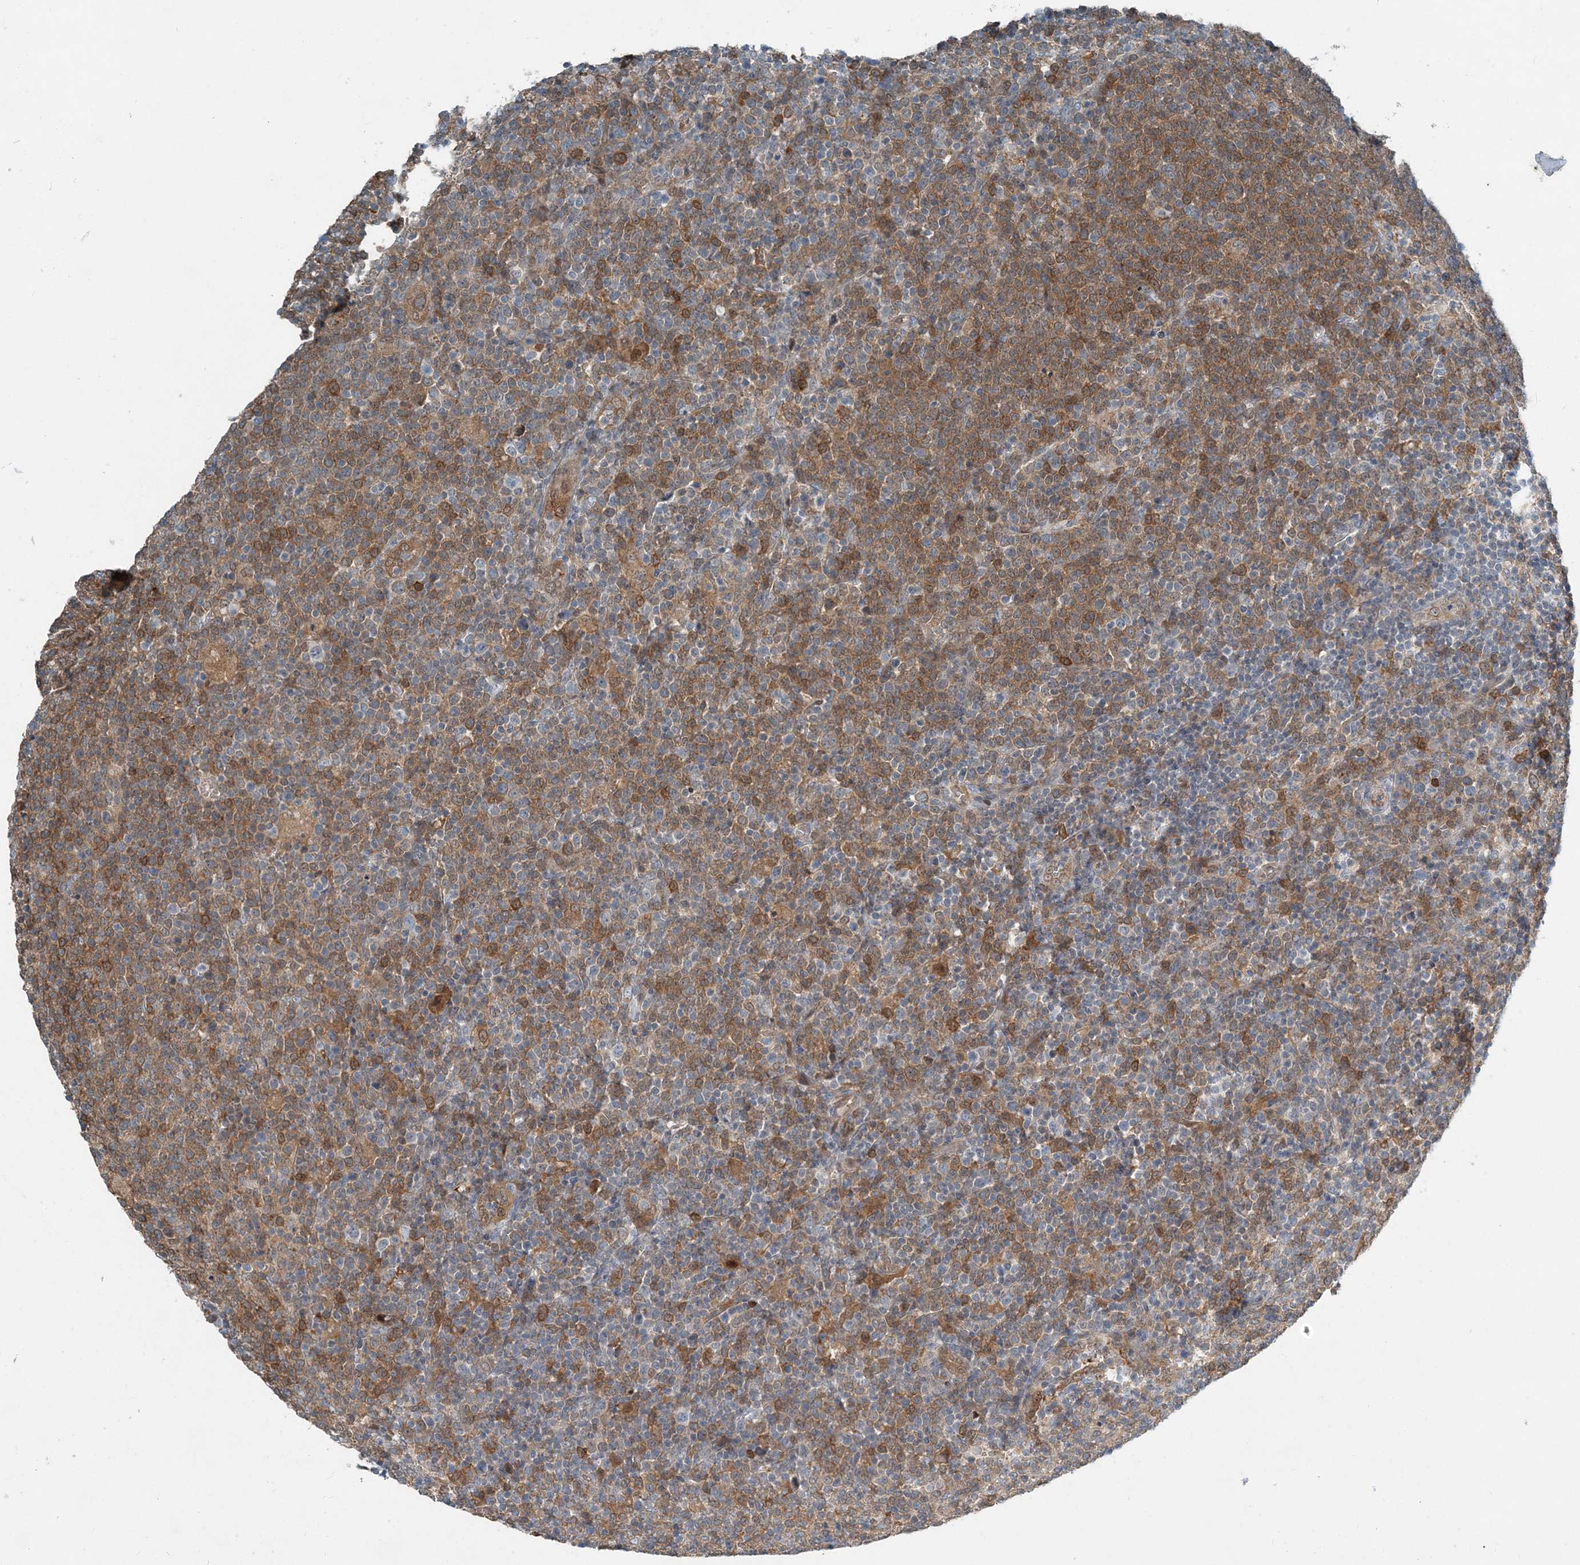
{"staining": {"intensity": "moderate", "quantity": "25%-75%", "location": "cytoplasmic/membranous"}, "tissue": "lymphoma", "cell_type": "Tumor cells", "image_type": "cancer", "snomed": [{"axis": "morphology", "description": "Malignant lymphoma, non-Hodgkin's type, High grade"}, {"axis": "topography", "description": "Lymph node"}], "caption": "Protein staining of high-grade malignant lymphoma, non-Hodgkin's type tissue reveals moderate cytoplasmic/membranous staining in approximately 25%-75% of tumor cells.", "gene": "ARMH1", "patient": {"sex": "male", "age": 61}}